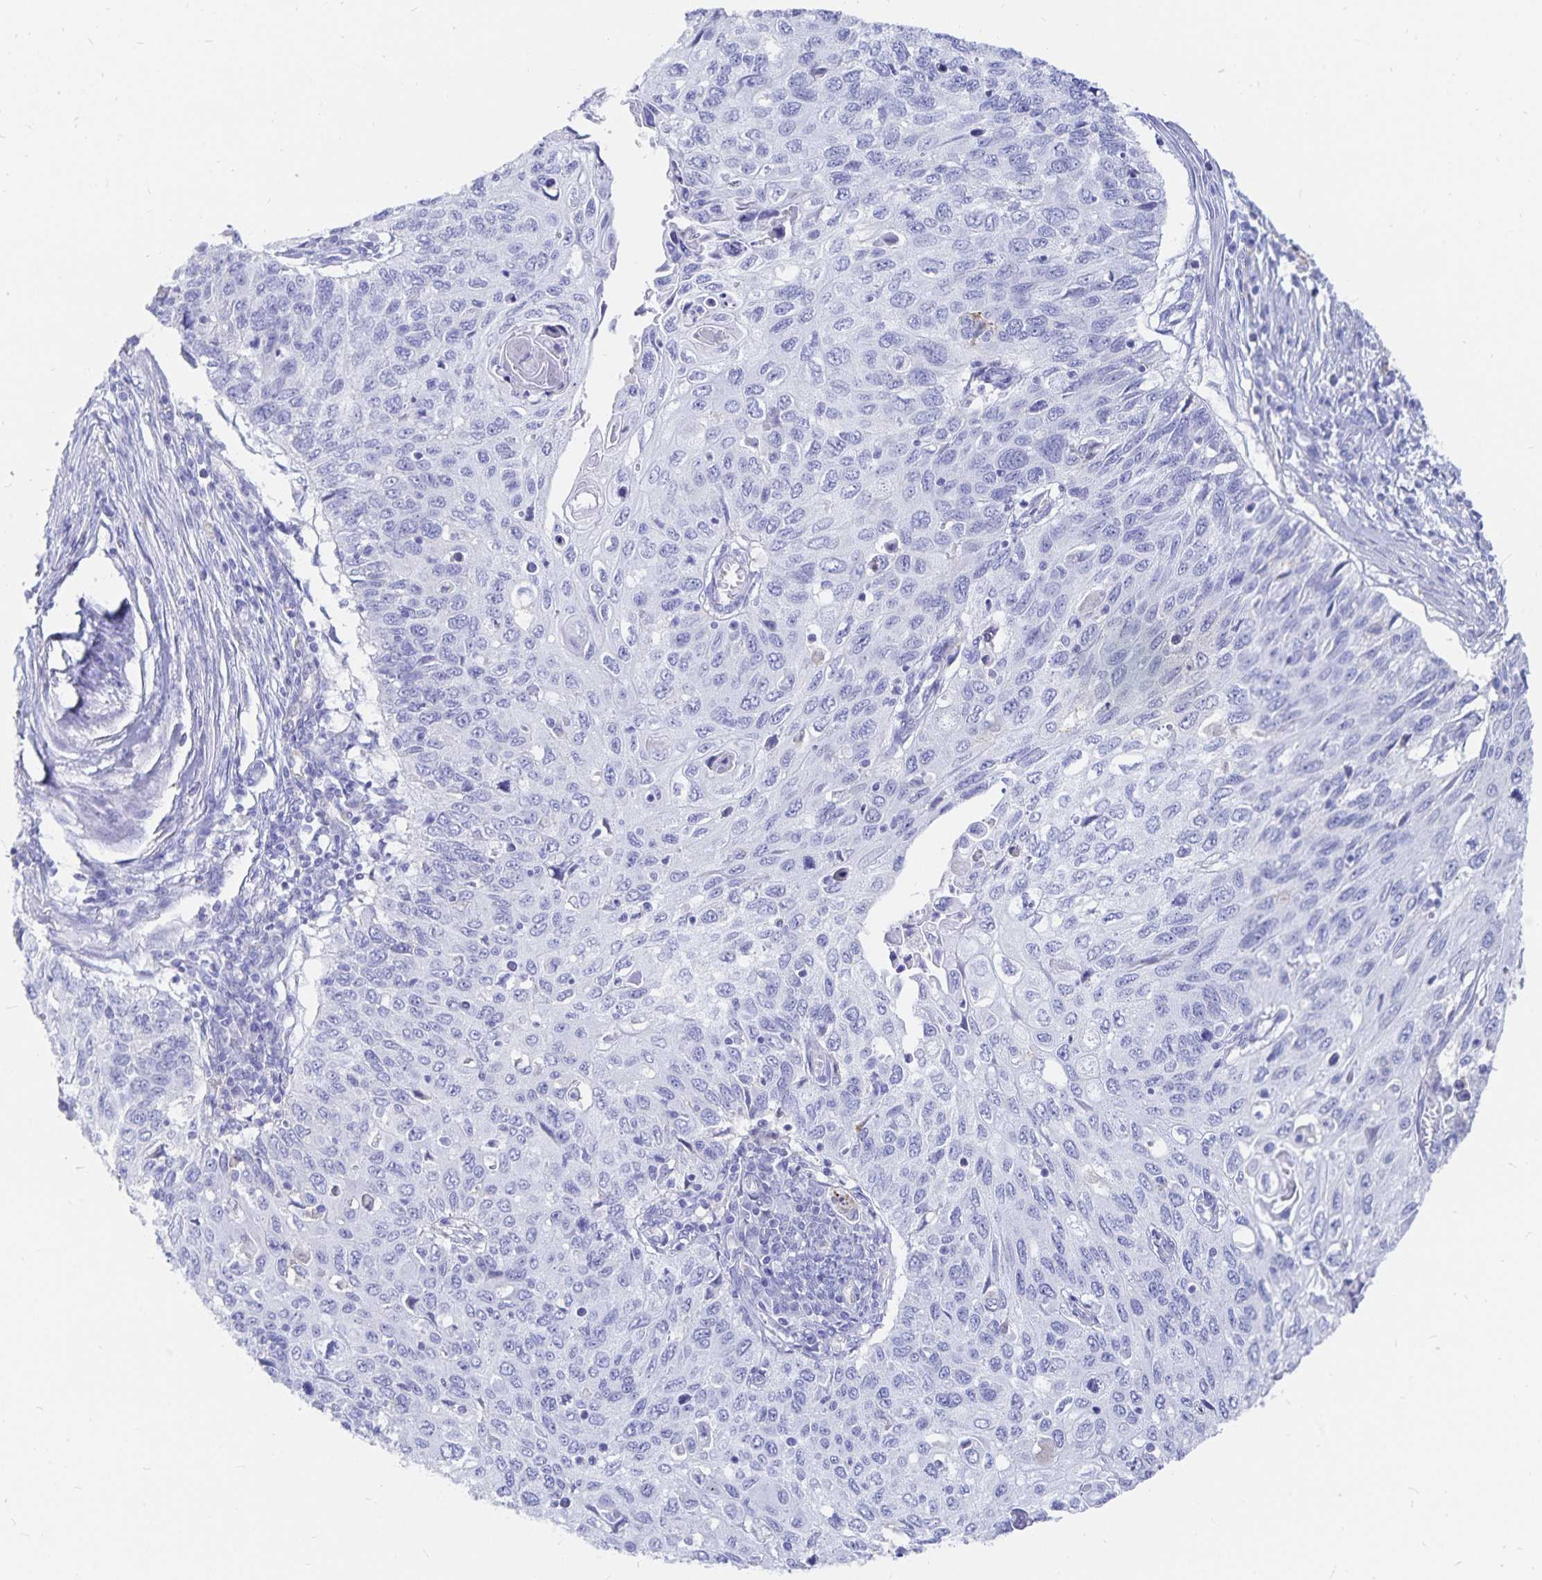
{"staining": {"intensity": "negative", "quantity": "none", "location": "none"}, "tissue": "cervical cancer", "cell_type": "Tumor cells", "image_type": "cancer", "snomed": [{"axis": "morphology", "description": "Squamous cell carcinoma, NOS"}, {"axis": "topography", "description": "Cervix"}], "caption": "A micrograph of cervical cancer (squamous cell carcinoma) stained for a protein shows no brown staining in tumor cells.", "gene": "INSL5", "patient": {"sex": "female", "age": 70}}